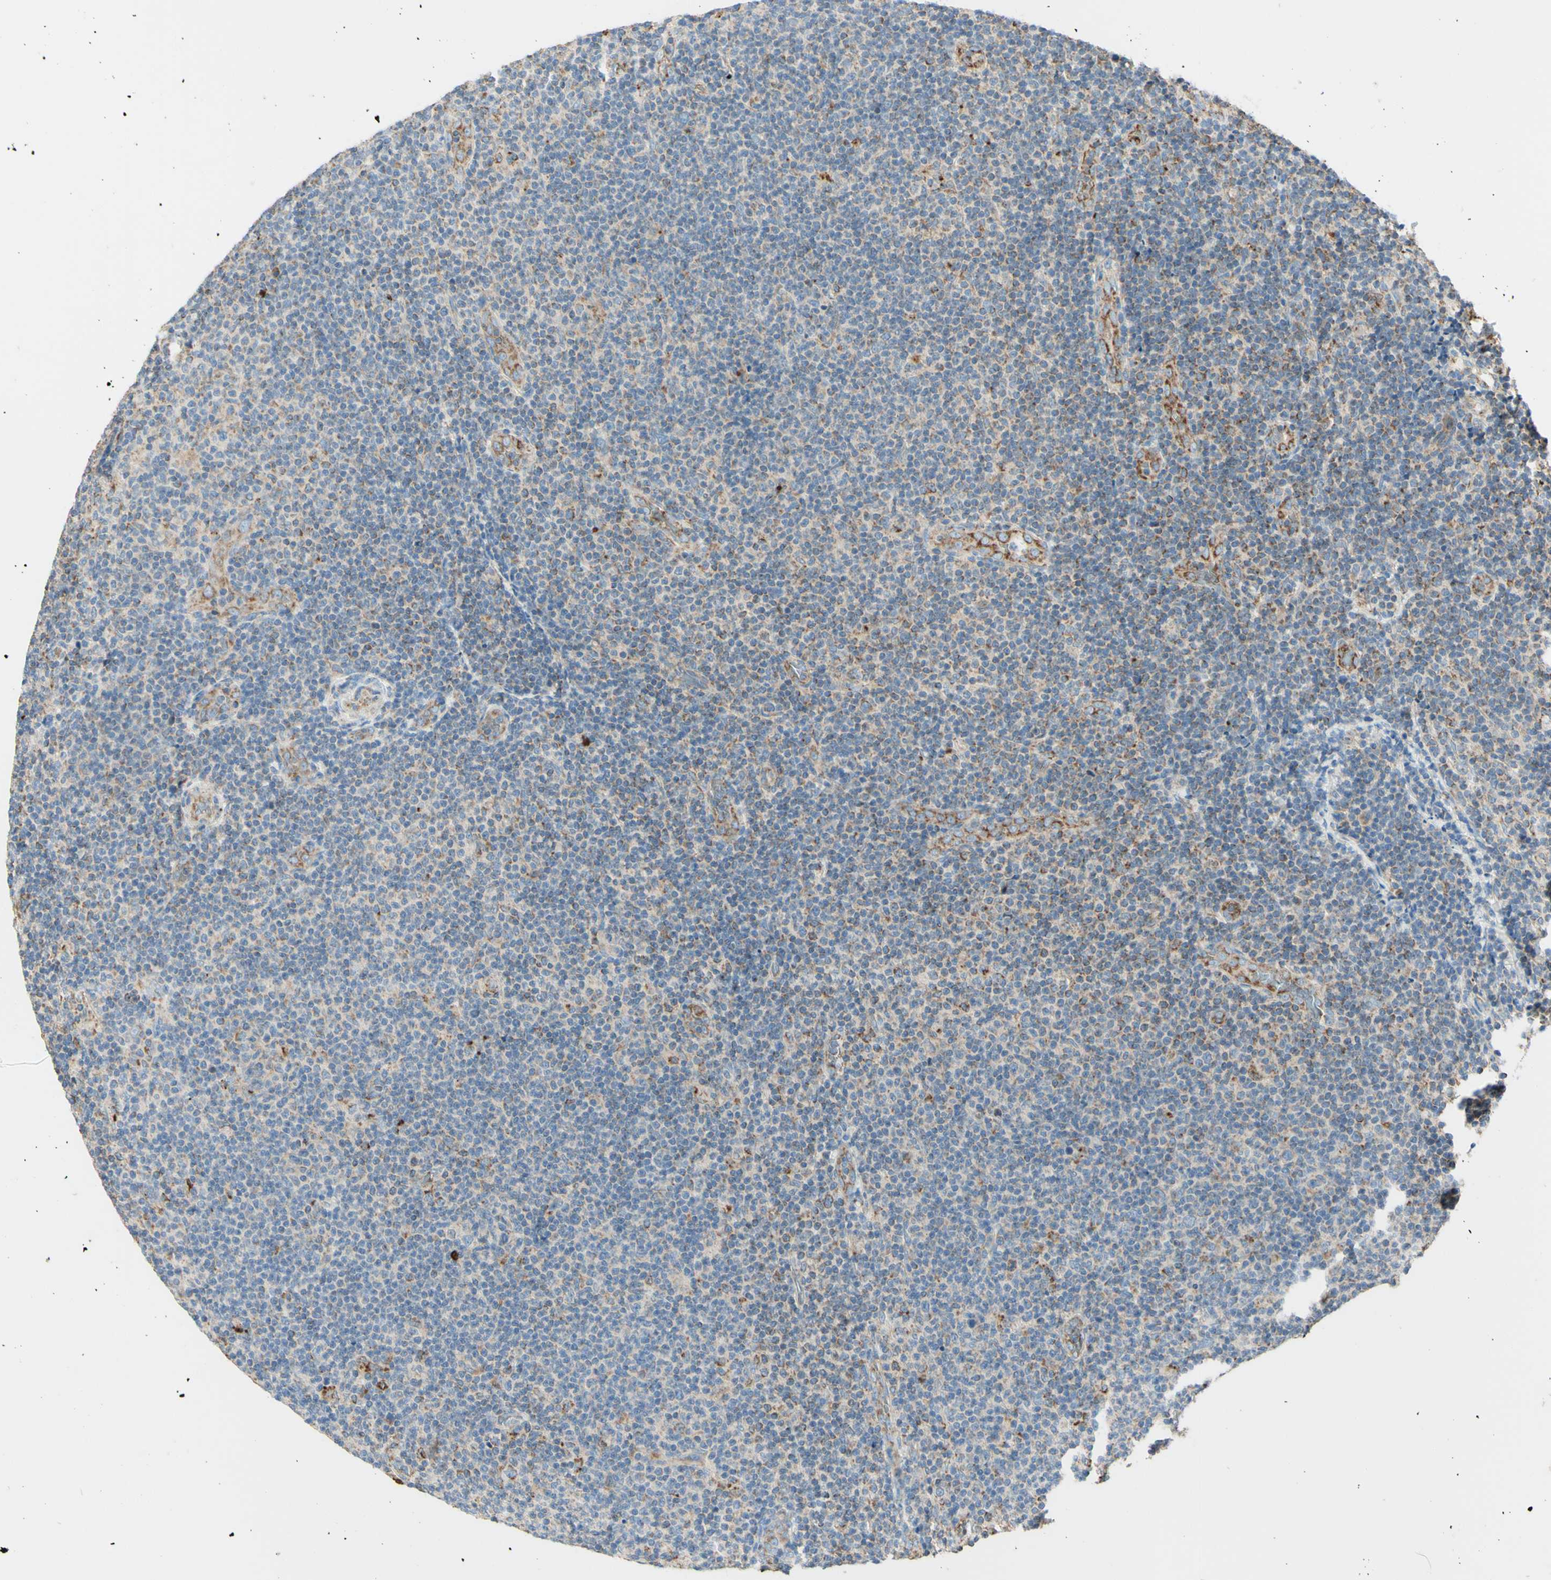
{"staining": {"intensity": "moderate", "quantity": "25%-75%", "location": "cytoplasmic/membranous"}, "tissue": "lymphoma", "cell_type": "Tumor cells", "image_type": "cancer", "snomed": [{"axis": "morphology", "description": "Malignant lymphoma, non-Hodgkin's type, Low grade"}, {"axis": "topography", "description": "Lymph node"}], "caption": "Immunohistochemical staining of human lymphoma exhibits moderate cytoplasmic/membranous protein positivity in approximately 25%-75% of tumor cells. Immunohistochemistry stains the protein in brown and the nuclei are stained blue.", "gene": "ARMC10", "patient": {"sex": "male", "age": 83}}